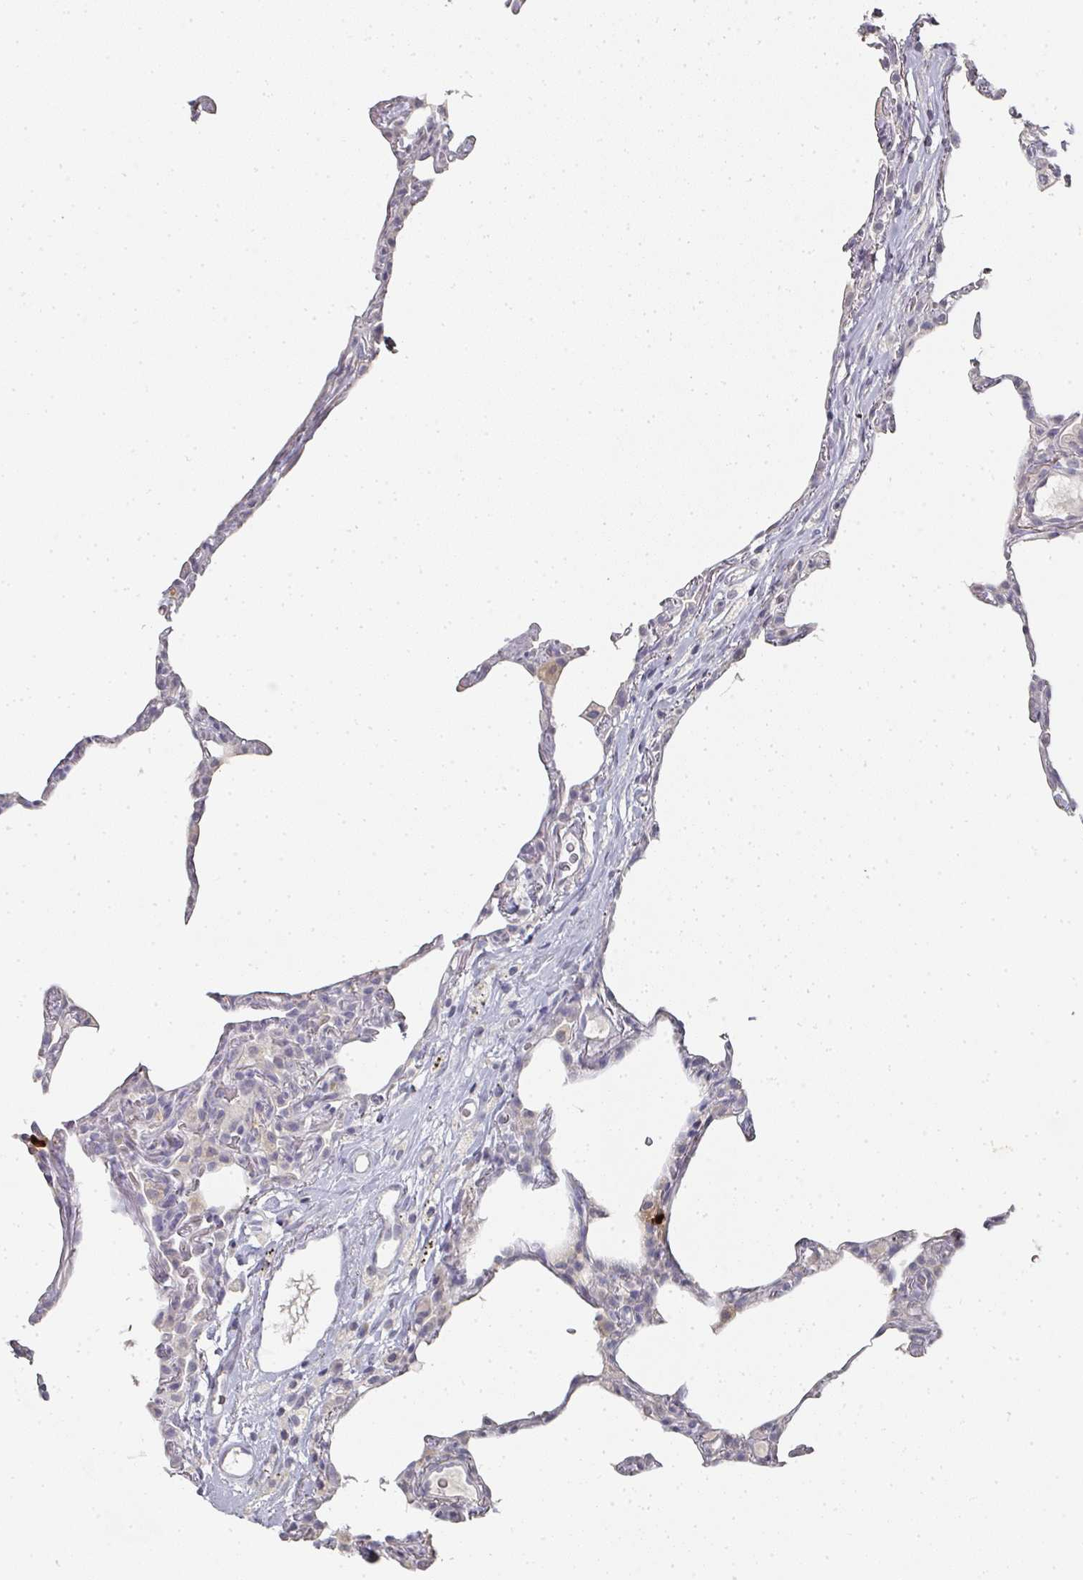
{"staining": {"intensity": "negative", "quantity": "none", "location": "none"}, "tissue": "lung", "cell_type": "Alveolar cells", "image_type": "normal", "snomed": [{"axis": "morphology", "description": "Normal tissue, NOS"}, {"axis": "topography", "description": "Lung"}], "caption": "This is a photomicrograph of immunohistochemistry staining of normal lung, which shows no staining in alveolar cells.", "gene": "CAMP", "patient": {"sex": "female", "age": 57}}